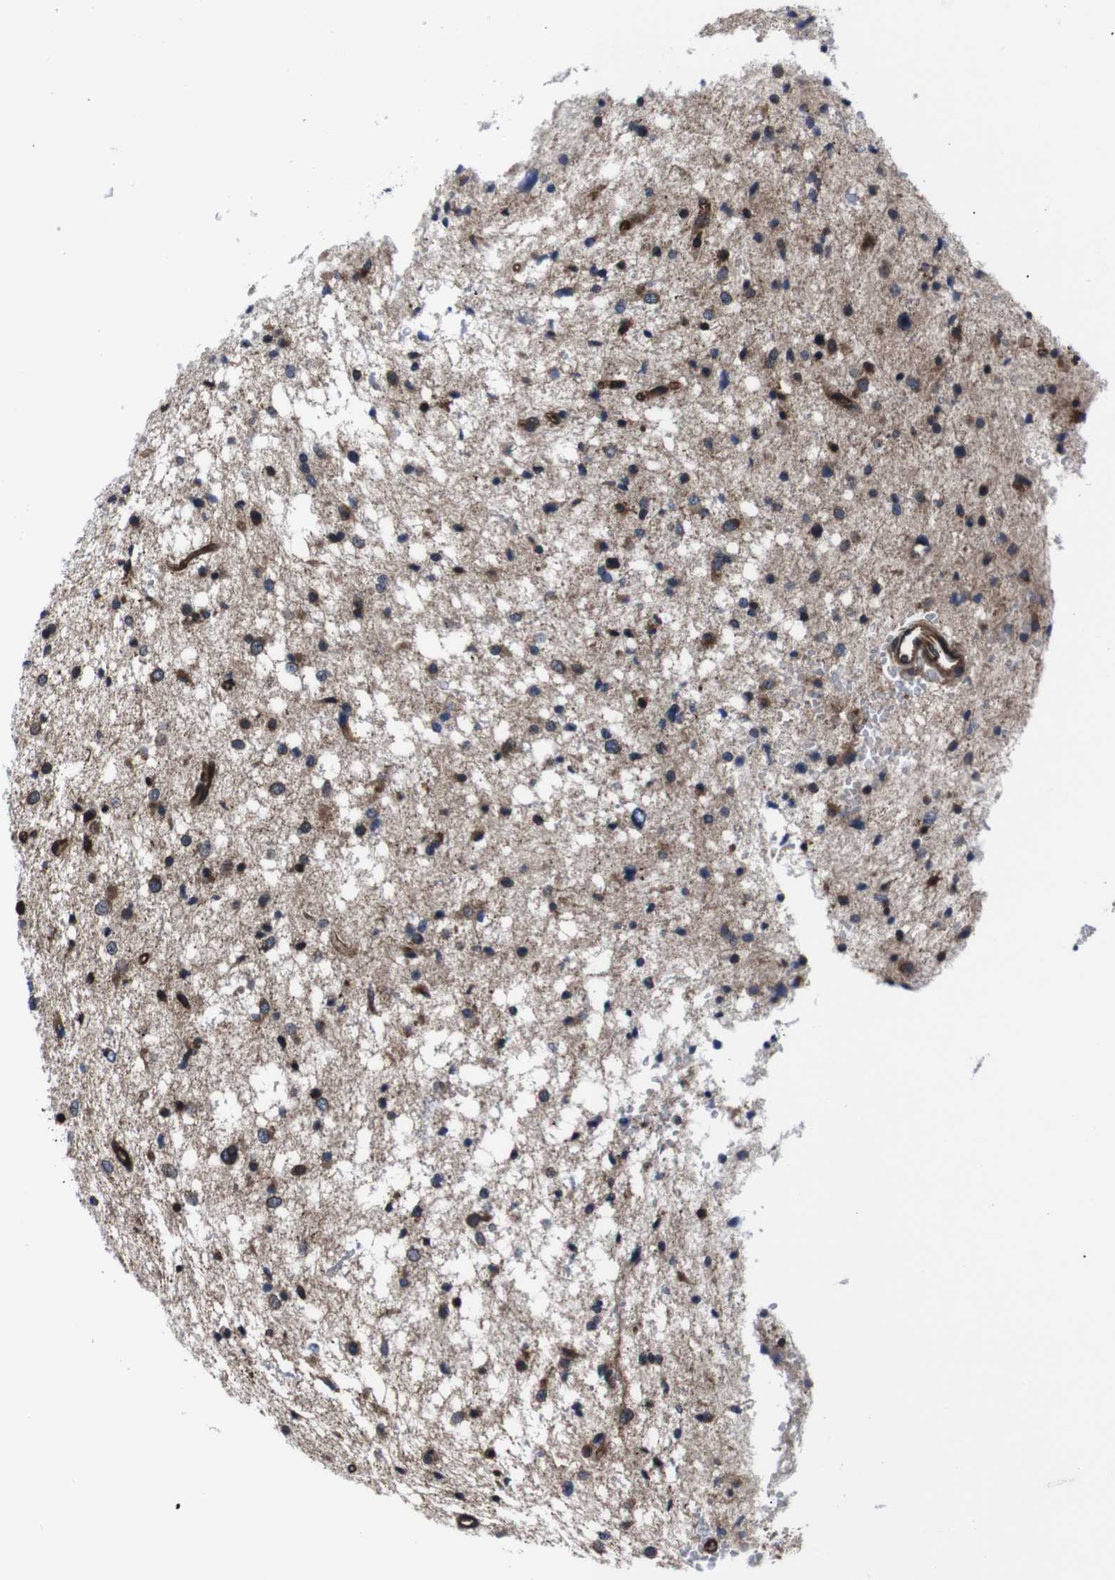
{"staining": {"intensity": "moderate", "quantity": "25%-75%", "location": "cytoplasmic/membranous"}, "tissue": "glioma", "cell_type": "Tumor cells", "image_type": "cancer", "snomed": [{"axis": "morphology", "description": "Glioma, malignant, Low grade"}, {"axis": "topography", "description": "Brain"}], "caption": "This is an image of immunohistochemistry staining of malignant glioma (low-grade), which shows moderate positivity in the cytoplasmic/membranous of tumor cells.", "gene": "EIF4A2", "patient": {"sex": "female", "age": 37}}